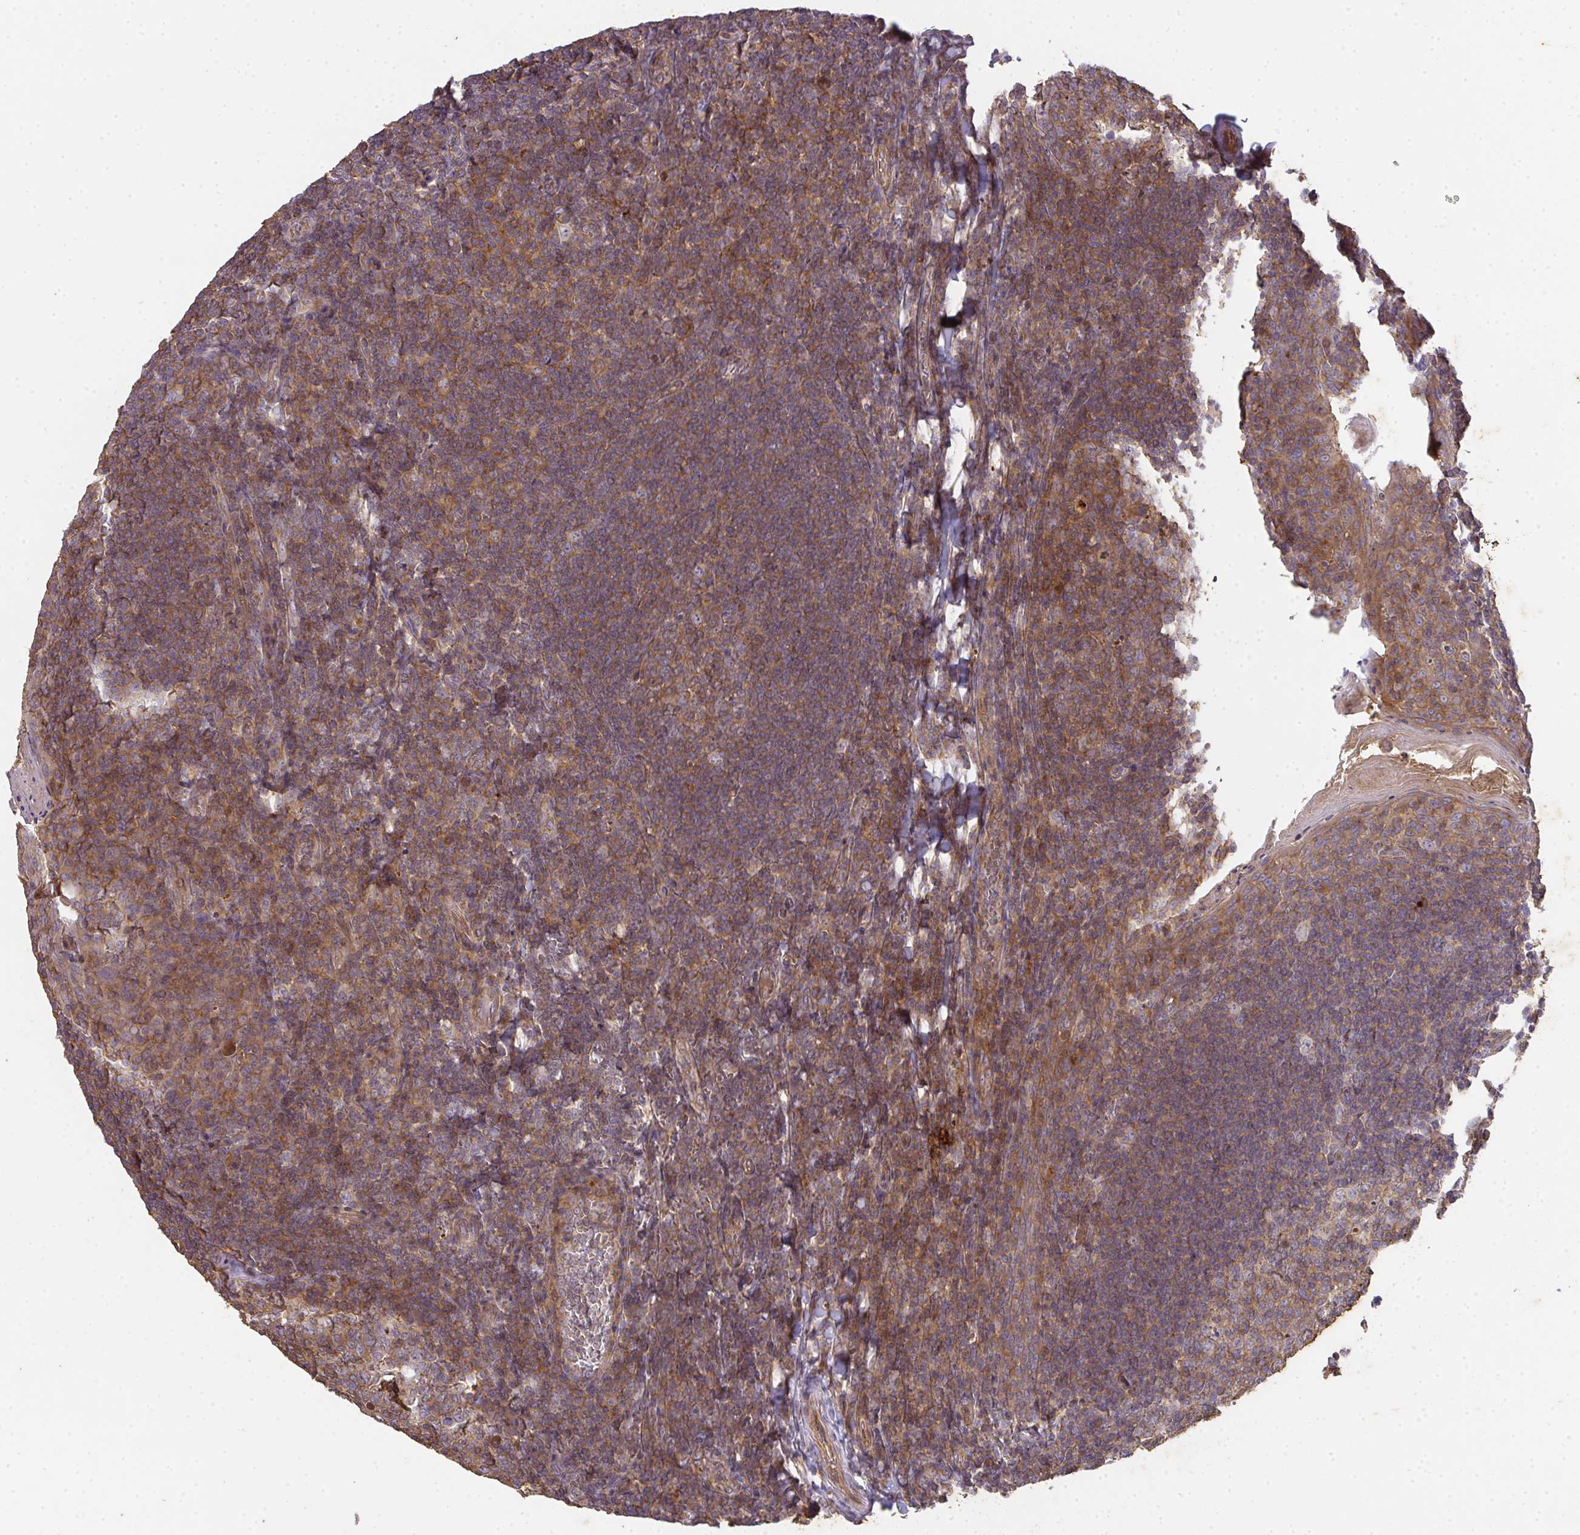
{"staining": {"intensity": "moderate", "quantity": "25%-75%", "location": "cytoplasmic/membranous"}, "tissue": "tonsil", "cell_type": "Germinal center cells", "image_type": "normal", "snomed": [{"axis": "morphology", "description": "Normal tissue, NOS"}, {"axis": "topography", "description": "Tonsil"}], "caption": "A high-resolution image shows immunohistochemistry staining of benign tonsil, which displays moderate cytoplasmic/membranous expression in about 25%-75% of germinal center cells. (DAB (3,3'-diaminobenzidine) IHC with brightfield microscopy, high magnification).", "gene": "TNMD", "patient": {"sex": "male", "age": 27}}